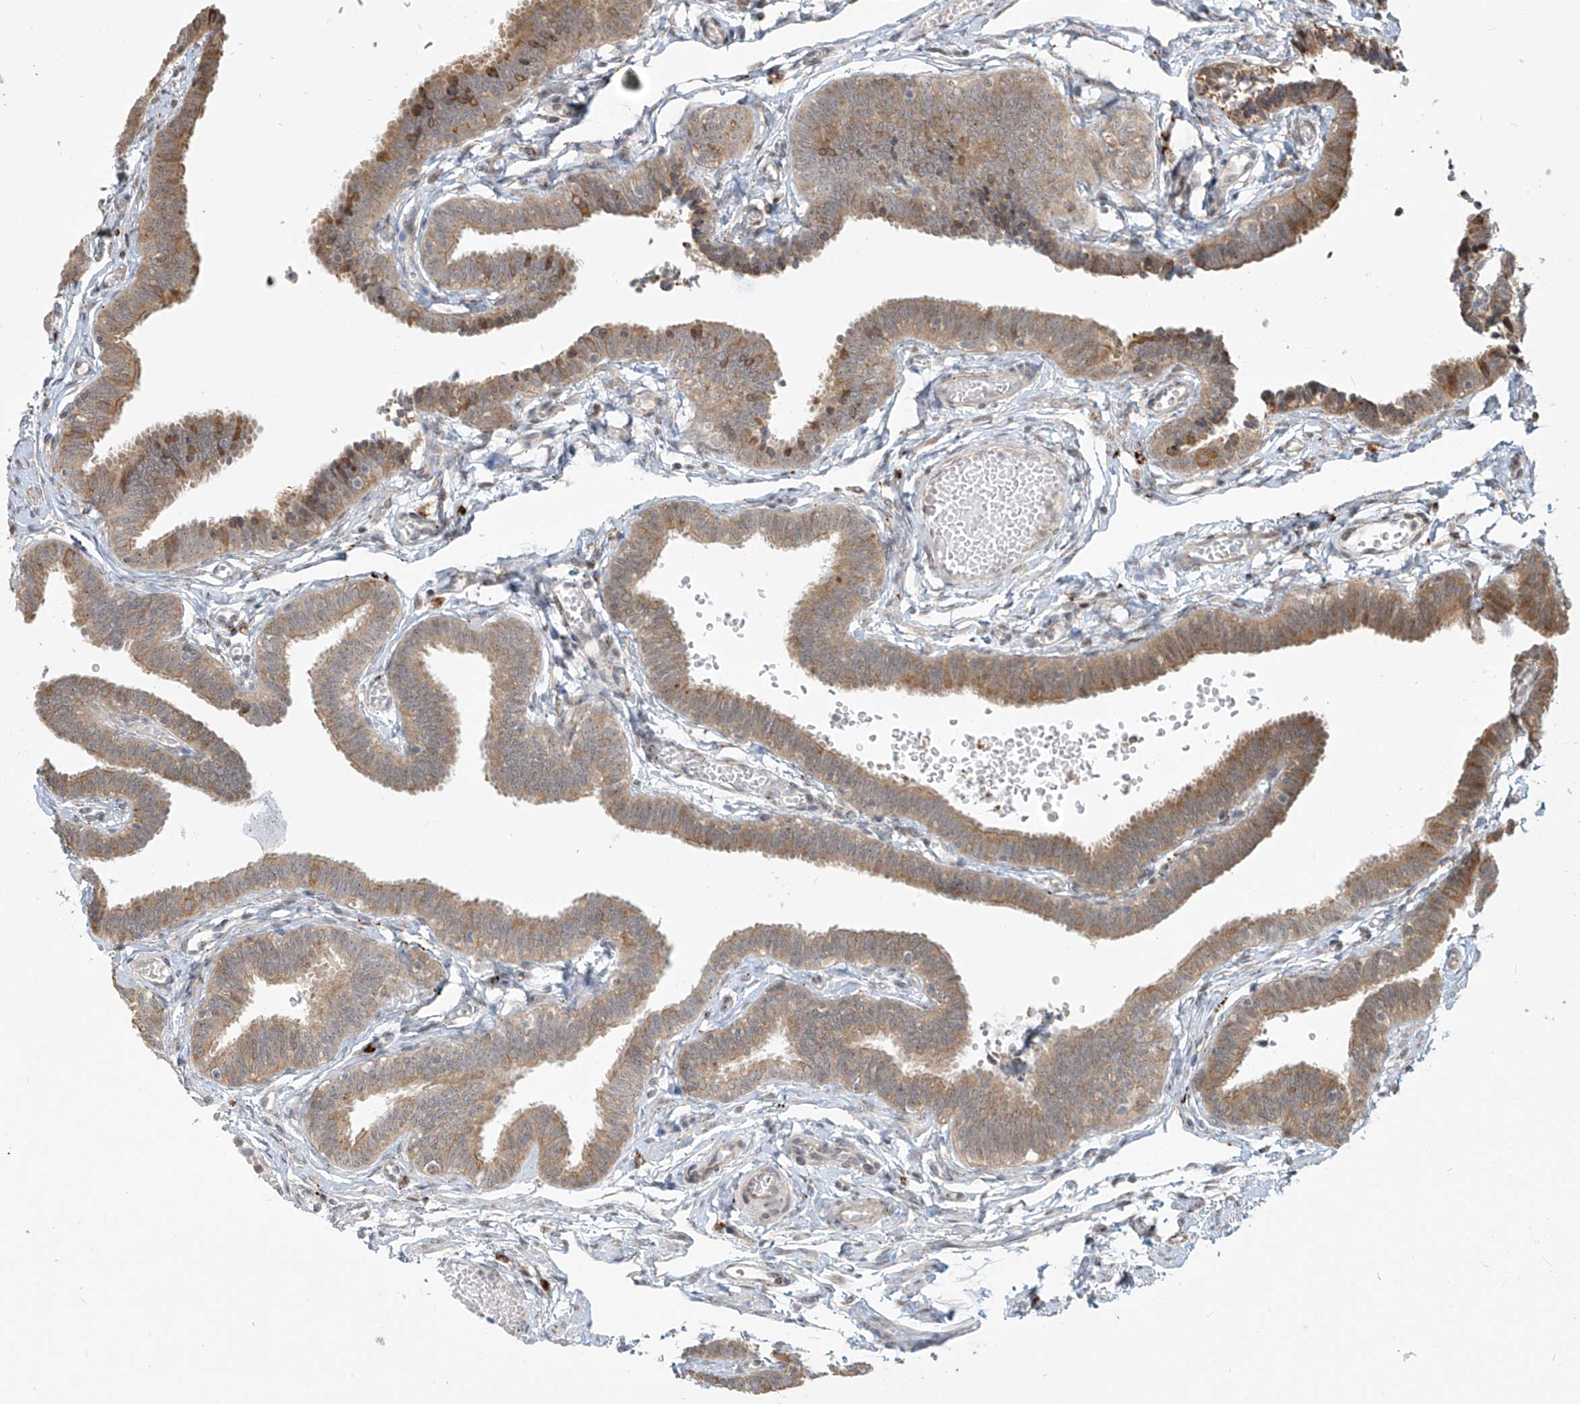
{"staining": {"intensity": "moderate", "quantity": ">75%", "location": "cytoplasmic/membranous"}, "tissue": "fallopian tube", "cell_type": "Glandular cells", "image_type": "normal", "snomed": [{"axis": "morphology", "description": "Normal tissue, NOS"}, {"axis": "topography", "description": "Fallopian tube"}, {"axis": "topography", "description": "Ovary"}], "caption": "Immunohistochemistry (IHC) micrograph of unremarkable human fallopian tube stained for a protein (brown), which exhibits medium levels of moderate cytoplasmic/membranous positivity in about >75% of glandular cells.", "gene": "PLEKHM3", "patient": {"sex": "female", "age": 23}}